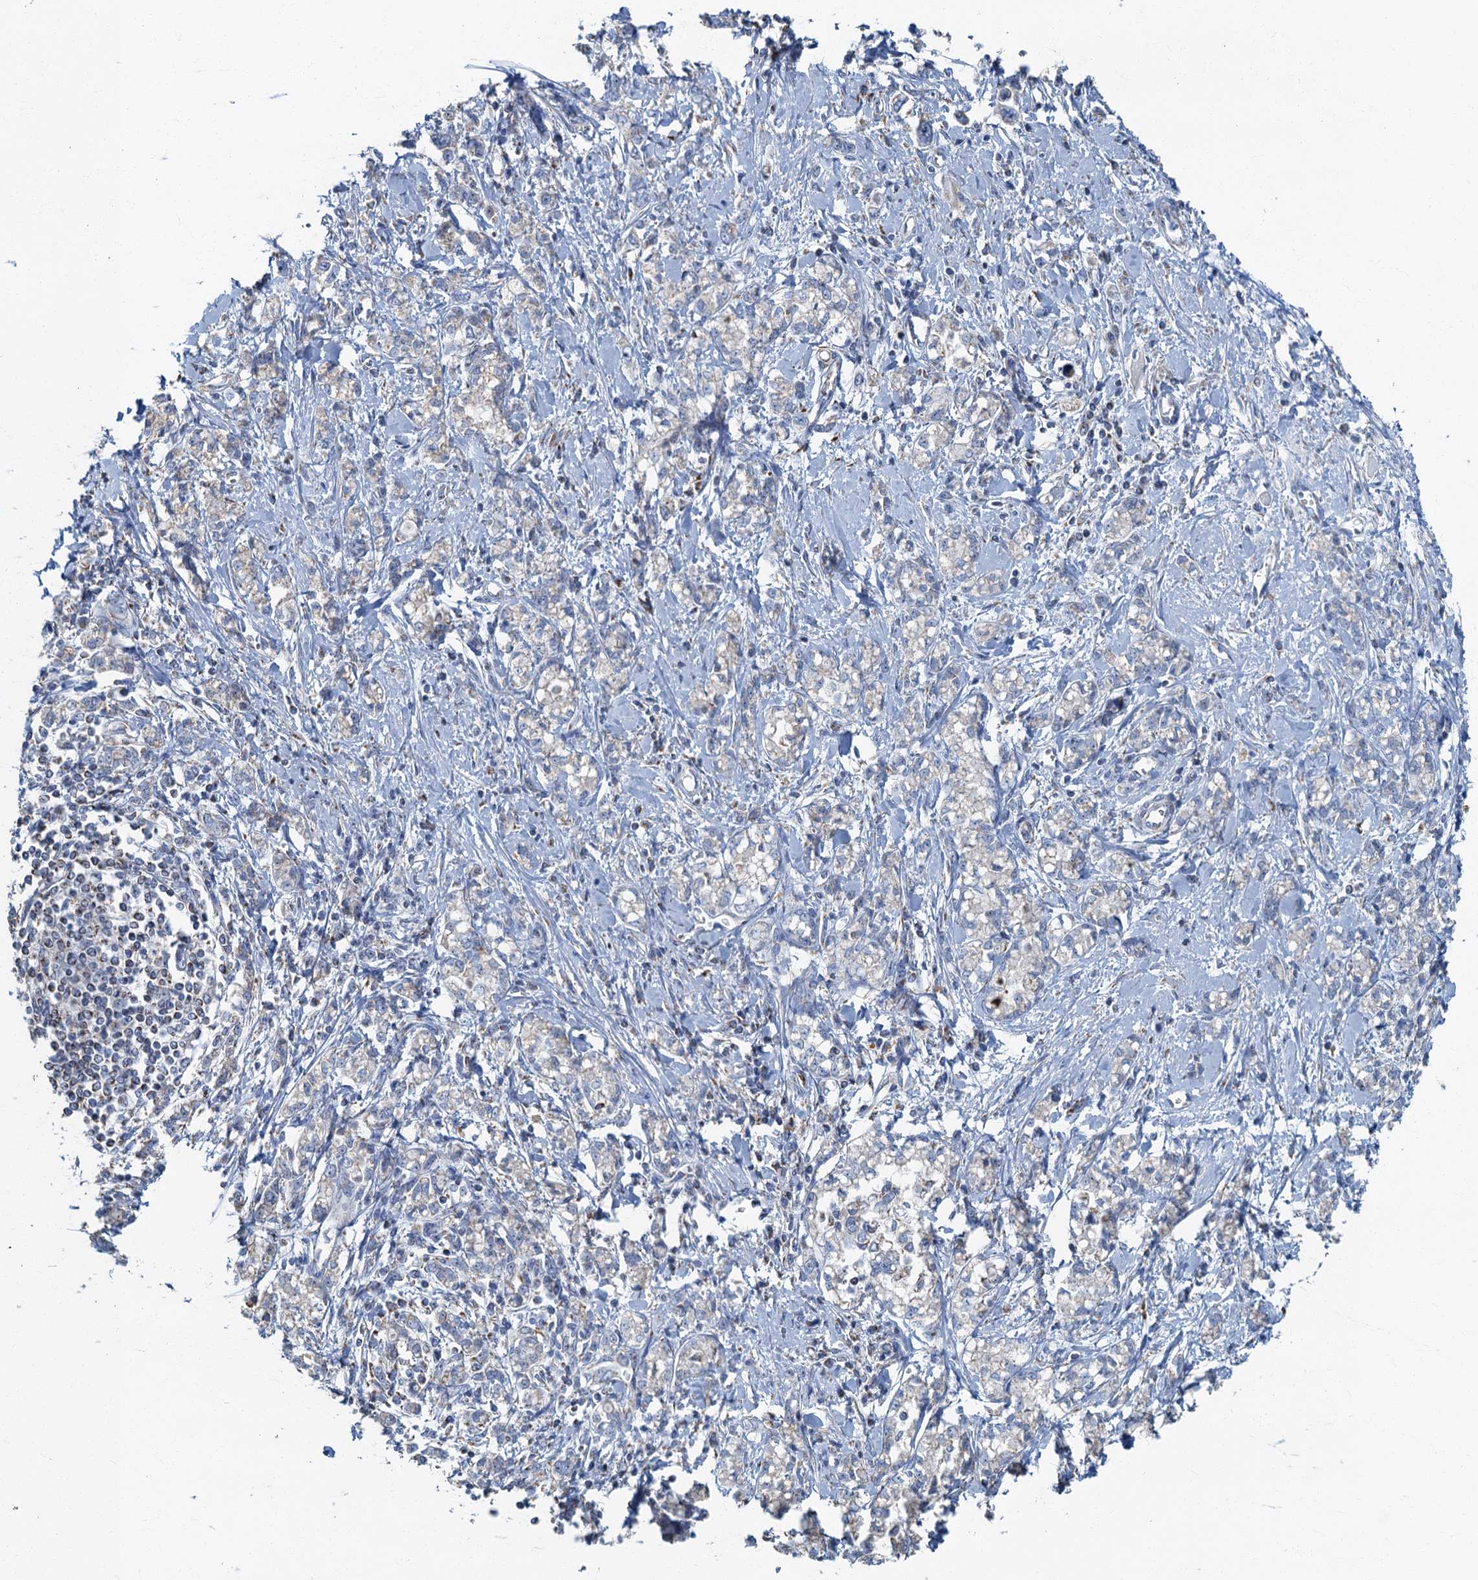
{"staining": {"intensity": "negative", "quantity": "none", "location": "none"}, "tissue": "stomach cancer", "cell_type": "Tumor cells", "image_type": "cancer", "snomed": [{"axis": "morphology", "description": "Adenocarcinoma, NOS"}, {"axis": "topography", "description": "Stomach"}], "caption": "This is an immunohistochemistry (IHC) histopathology image of human stomach cancer. There is no positivity in tumor cells.", "gene": "RAD9B", "patient": {"sex": "female", "age": 76}}